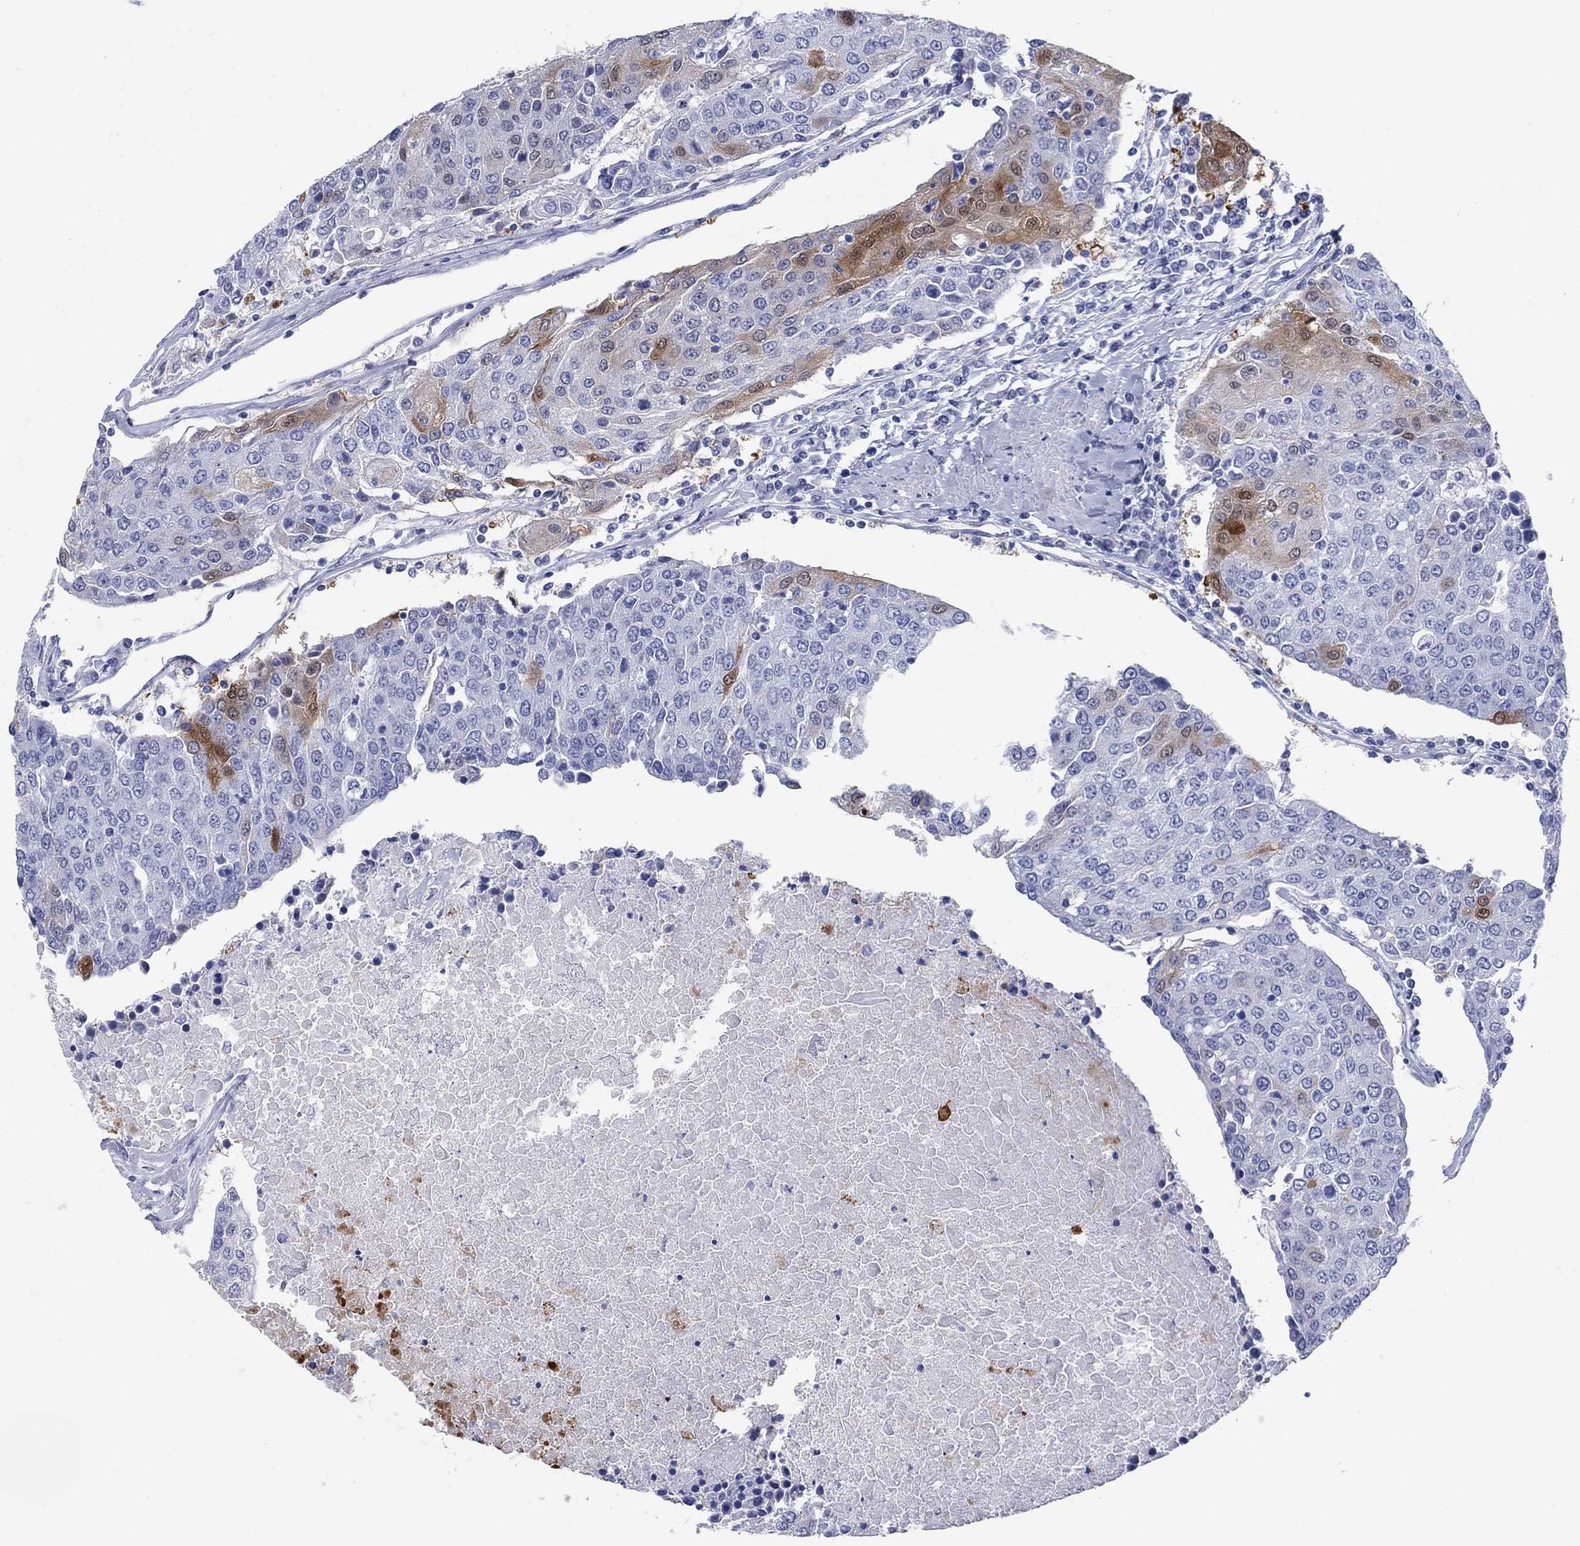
{"staining": {"intensity": "moderate", "quantity": "<25%", "location": "cytoplasmic/membranous"}, "tissue": "urothelial cancer", "cell_type": "Tumor cells", "image_type": "cancer", "snomed": [{"axis": "morphology", "description": "Urothelial carcinoma, High grade"}, {"axis": "topography", "description": "Urinary bladder"}], "caption": "Immunohistochemistry image of neoplastic tissue: high-grade urothelial carcinoma stained using immunohistochemistry demonstrates low levels of moderate protein expression localized specifically in the cytoplasmic/membranous of tumor cells, appearing as a cytoplasmic/membranous brown color.", "gene": "AKR1C2", "patient": {"sex": "female", "age": 85}}